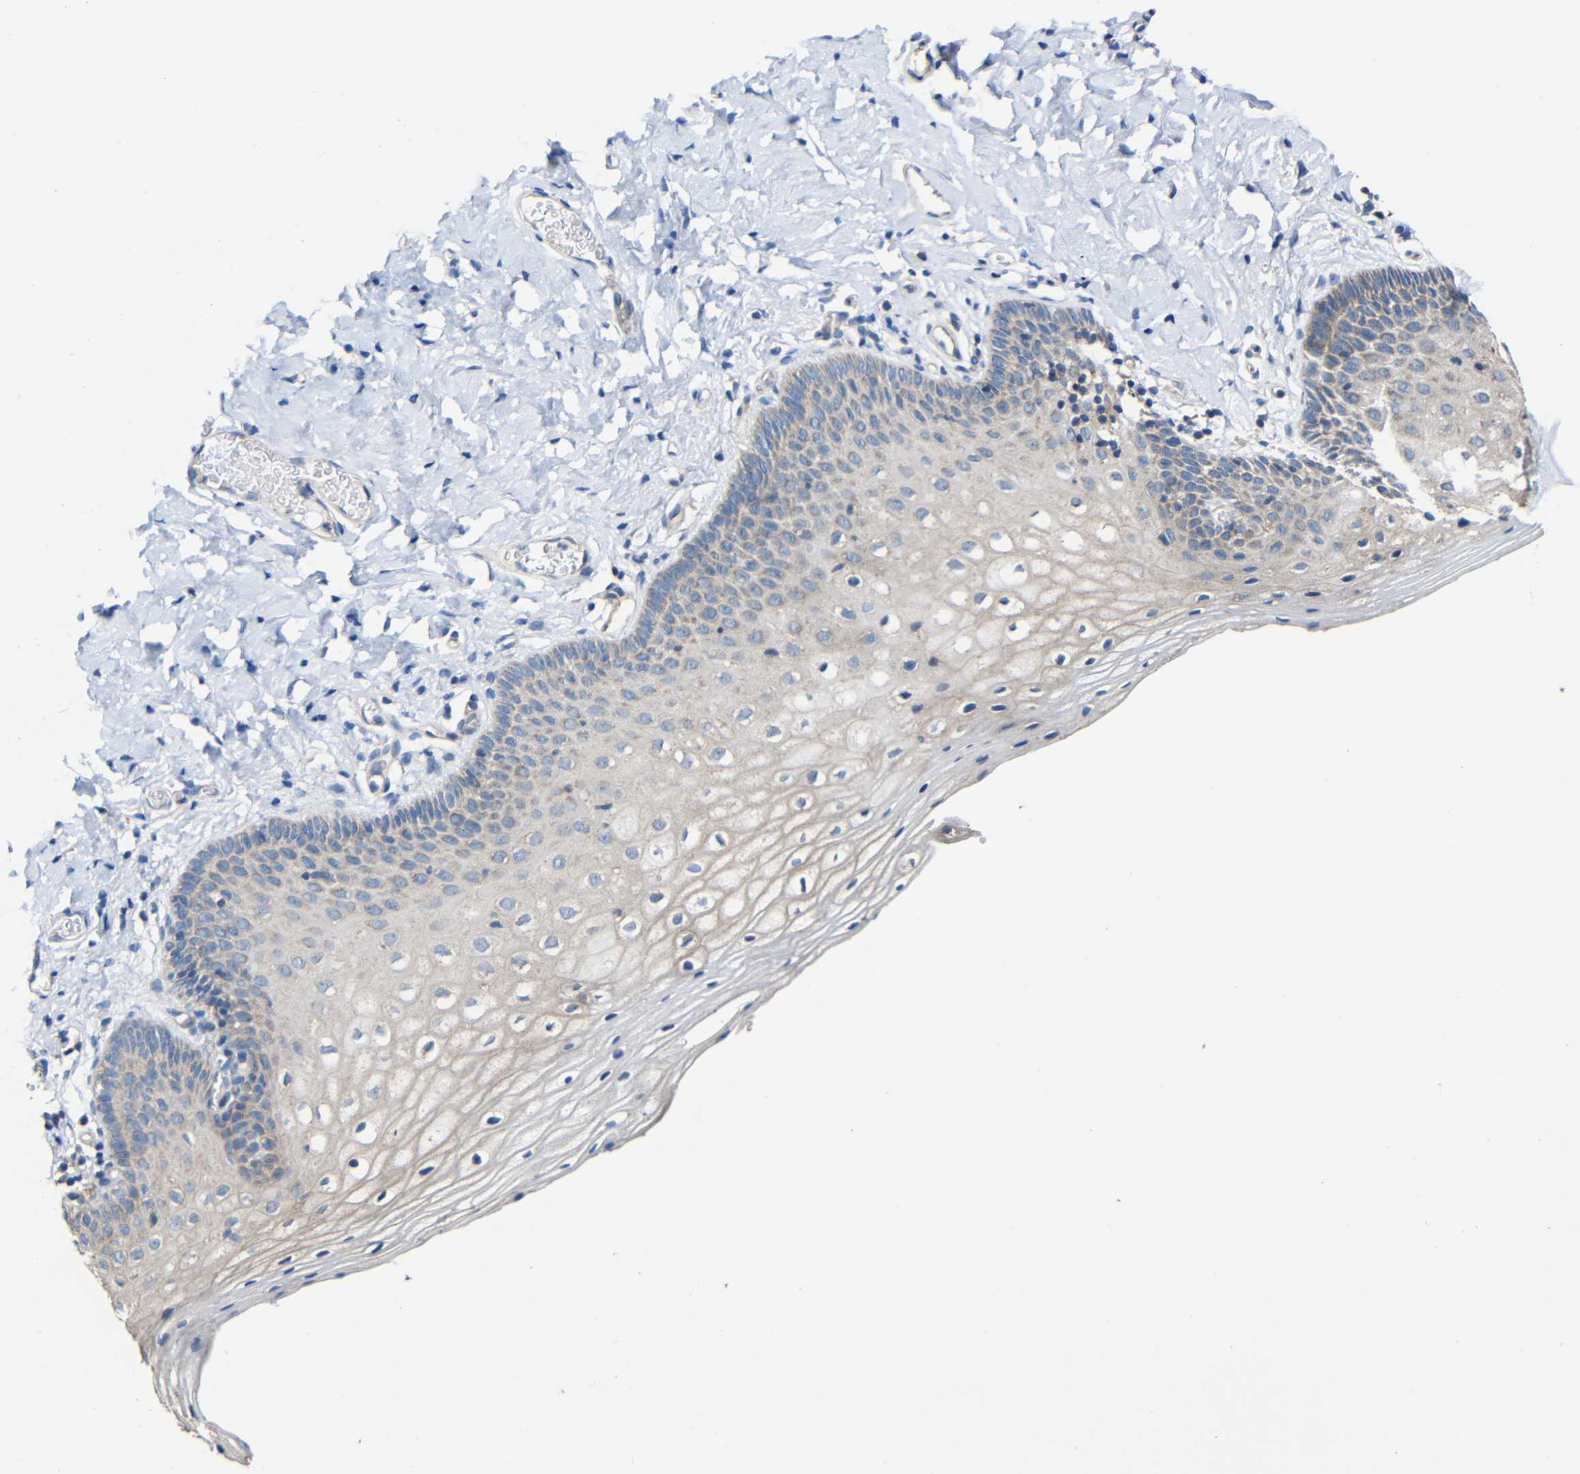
{"staining": {"intensity": "weak", "quantity": "<25%", "location": "cytoplasmic/membranous"}, "tissue": "vagina", "cell_type": "Squamous epithelial cells", "image_type": "normal", "snomed": [{"axis": "morphology", "description": "Normal tissue, NOS"}, {"axis": "topography", "description": "Vagina"}], "caption": "Immunohistochemical staining of unremarkable vagina displays no significant positivity in squamous epithelial cells. (IHC, brightfield microscopy, high magnification).", "gene": "RHOT2", "patient": {"sex": "female", "age": 55}}